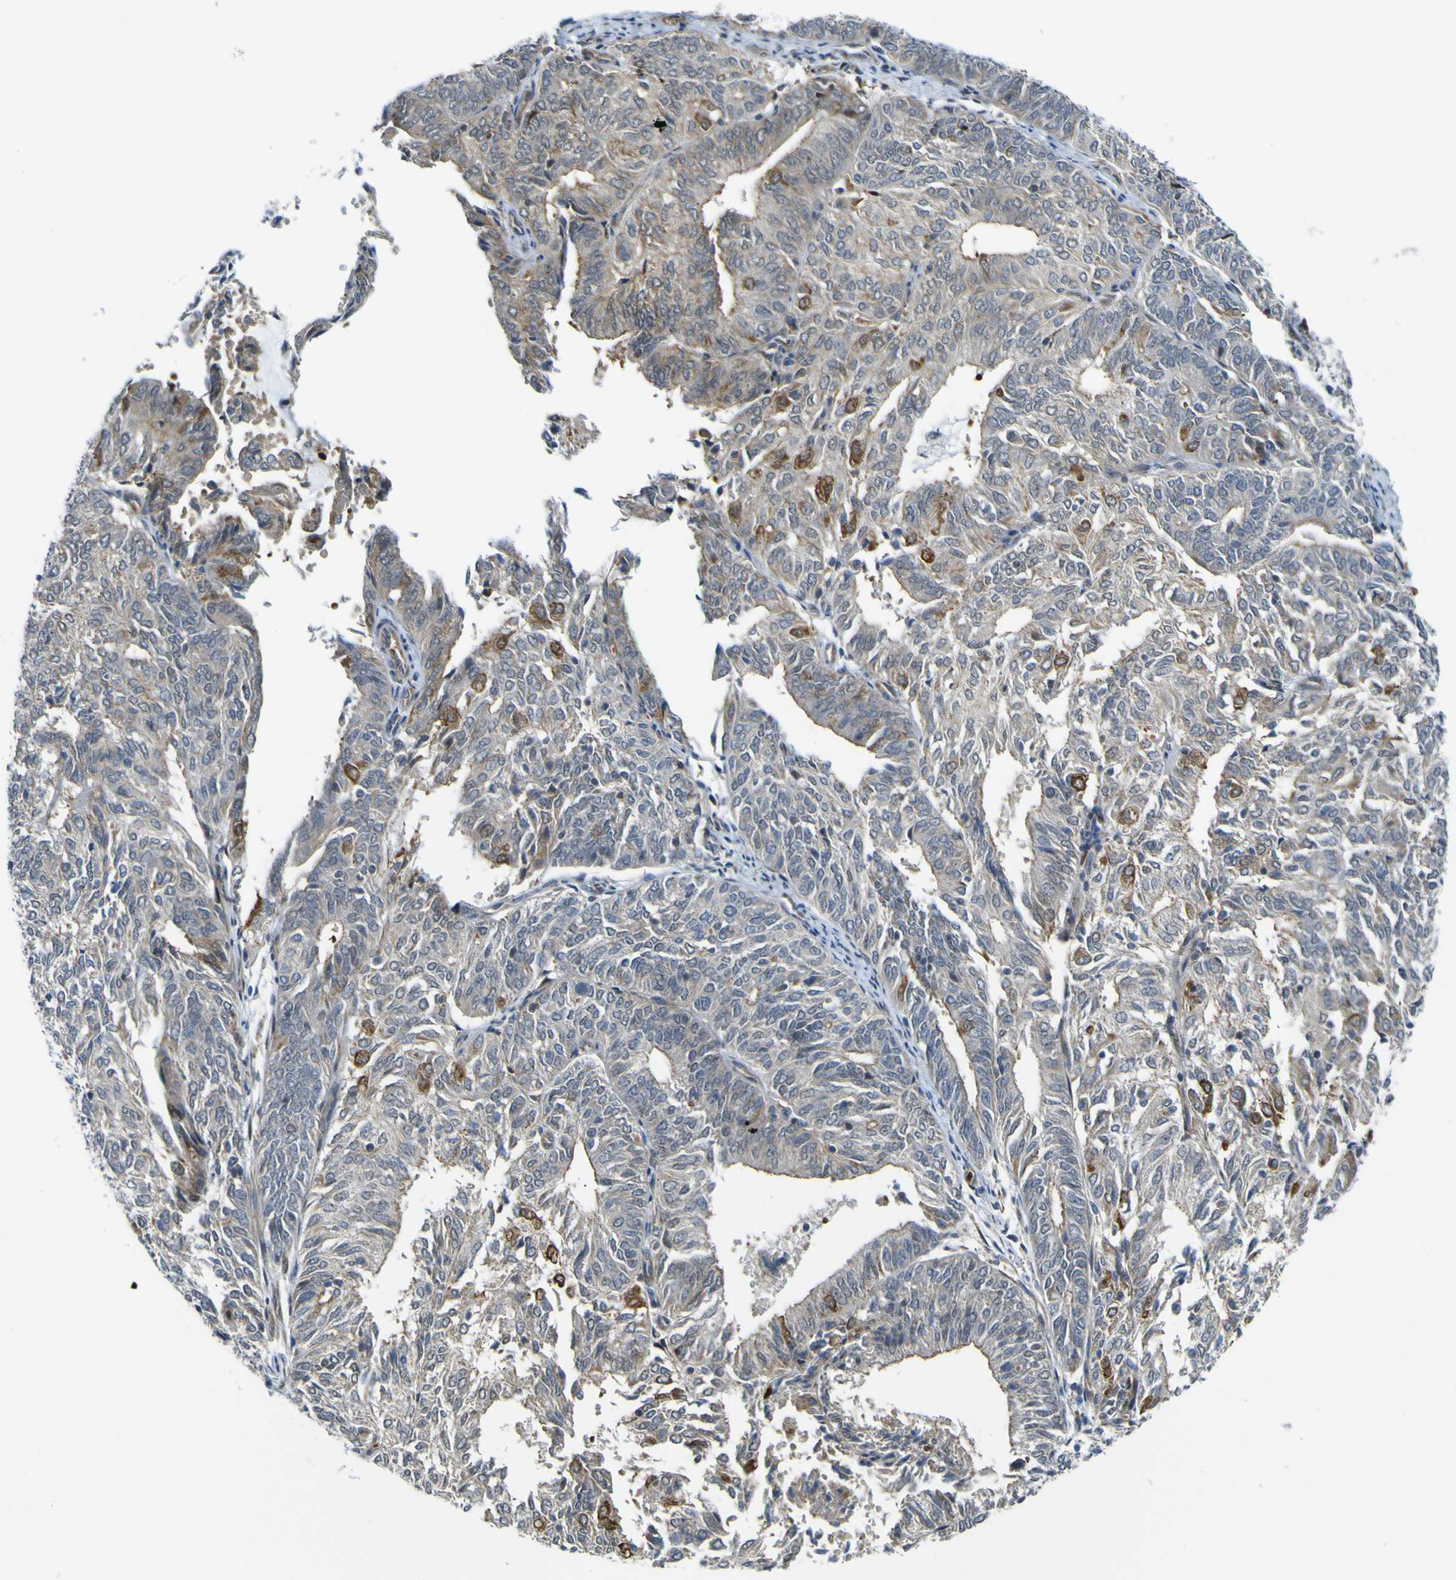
{"staining": {"intensity": "strong", "quantity": "25%-75%", "location": "cytoplasmic/membranous"}, "tissue": "endometrial cancer", "cell_type": "Tumor cells", "image_type": "cancer", "snomed": [{"axis": "morphology", "description": "Adenocarcinoma, NOS"}, {"axis": "topography", "description": "Uterus"}], "caption": "Human endometrial adenocarcinoma stained with a brown dye shows strong cytoplasmic/membranous positive expression in approximately 25%-75% of tumor cells.", "gene": "KDM7A", "patient": {"sex": "female", "age": 60}}